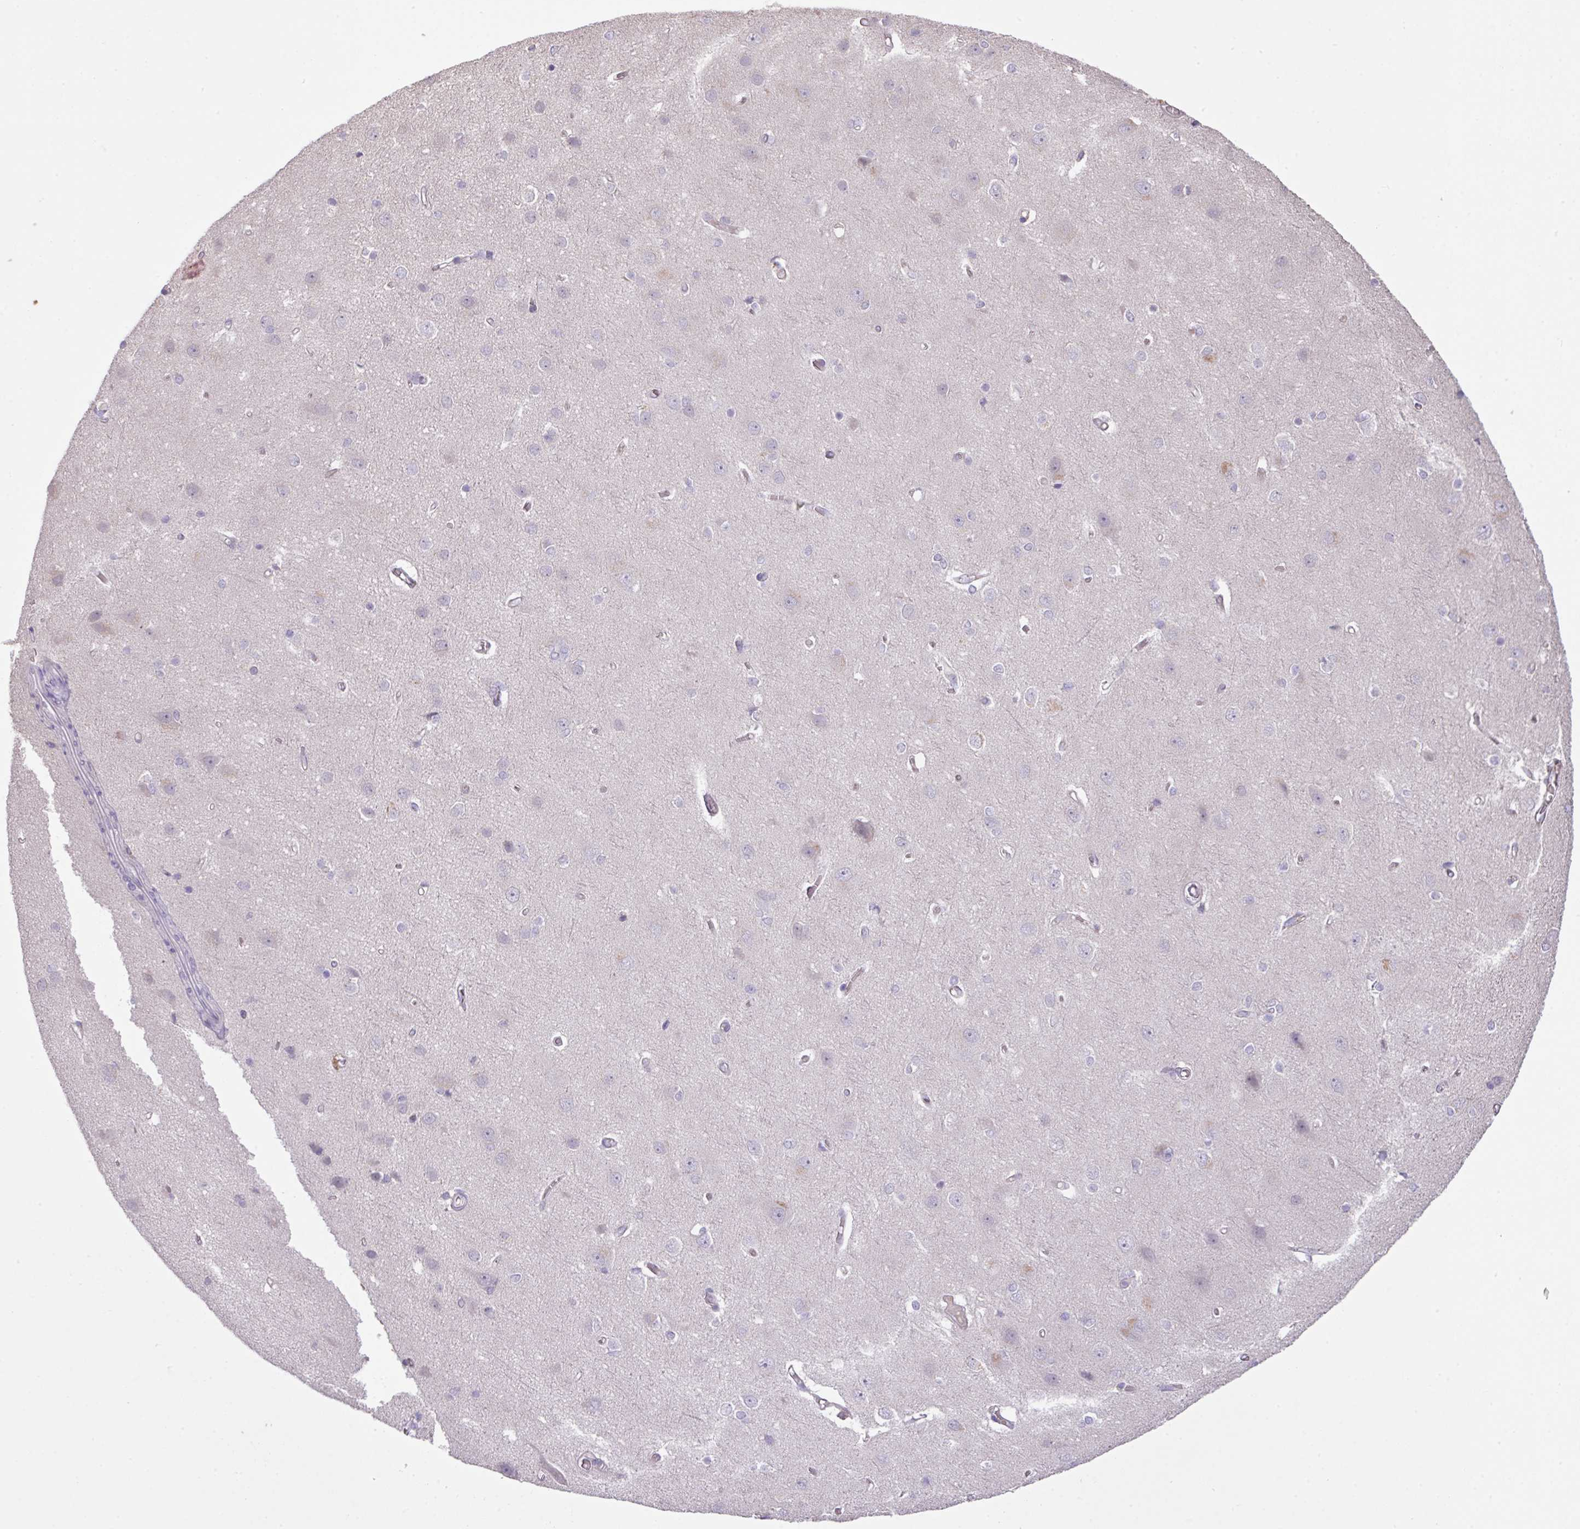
{"staining": {"intensity": "weak", "quantity": ">75%", "location": "cytoplasmic/membranous"}, "tissue": "cerebral cortex", "cell_type": "Endothelial cells", "image_type": "normal", "snomed": [{"axis": "morphology", "description": "Normal tissue, NOS"}, {"axis": "topography", "description": "Cerebral cortex"}], "caption": "The immunohistochemical stain labels weak cytoplasmic/membranous staining in endothelial cells of normal cerebral cortex. (Stains: DAB (3,3'-diaminobenzidine) in brown, nuclei in blue, Microscopy: brightfield microscopy at high magnification).", "gene": "PRADC1", "patient": {"sex": "male", "age": 37}}